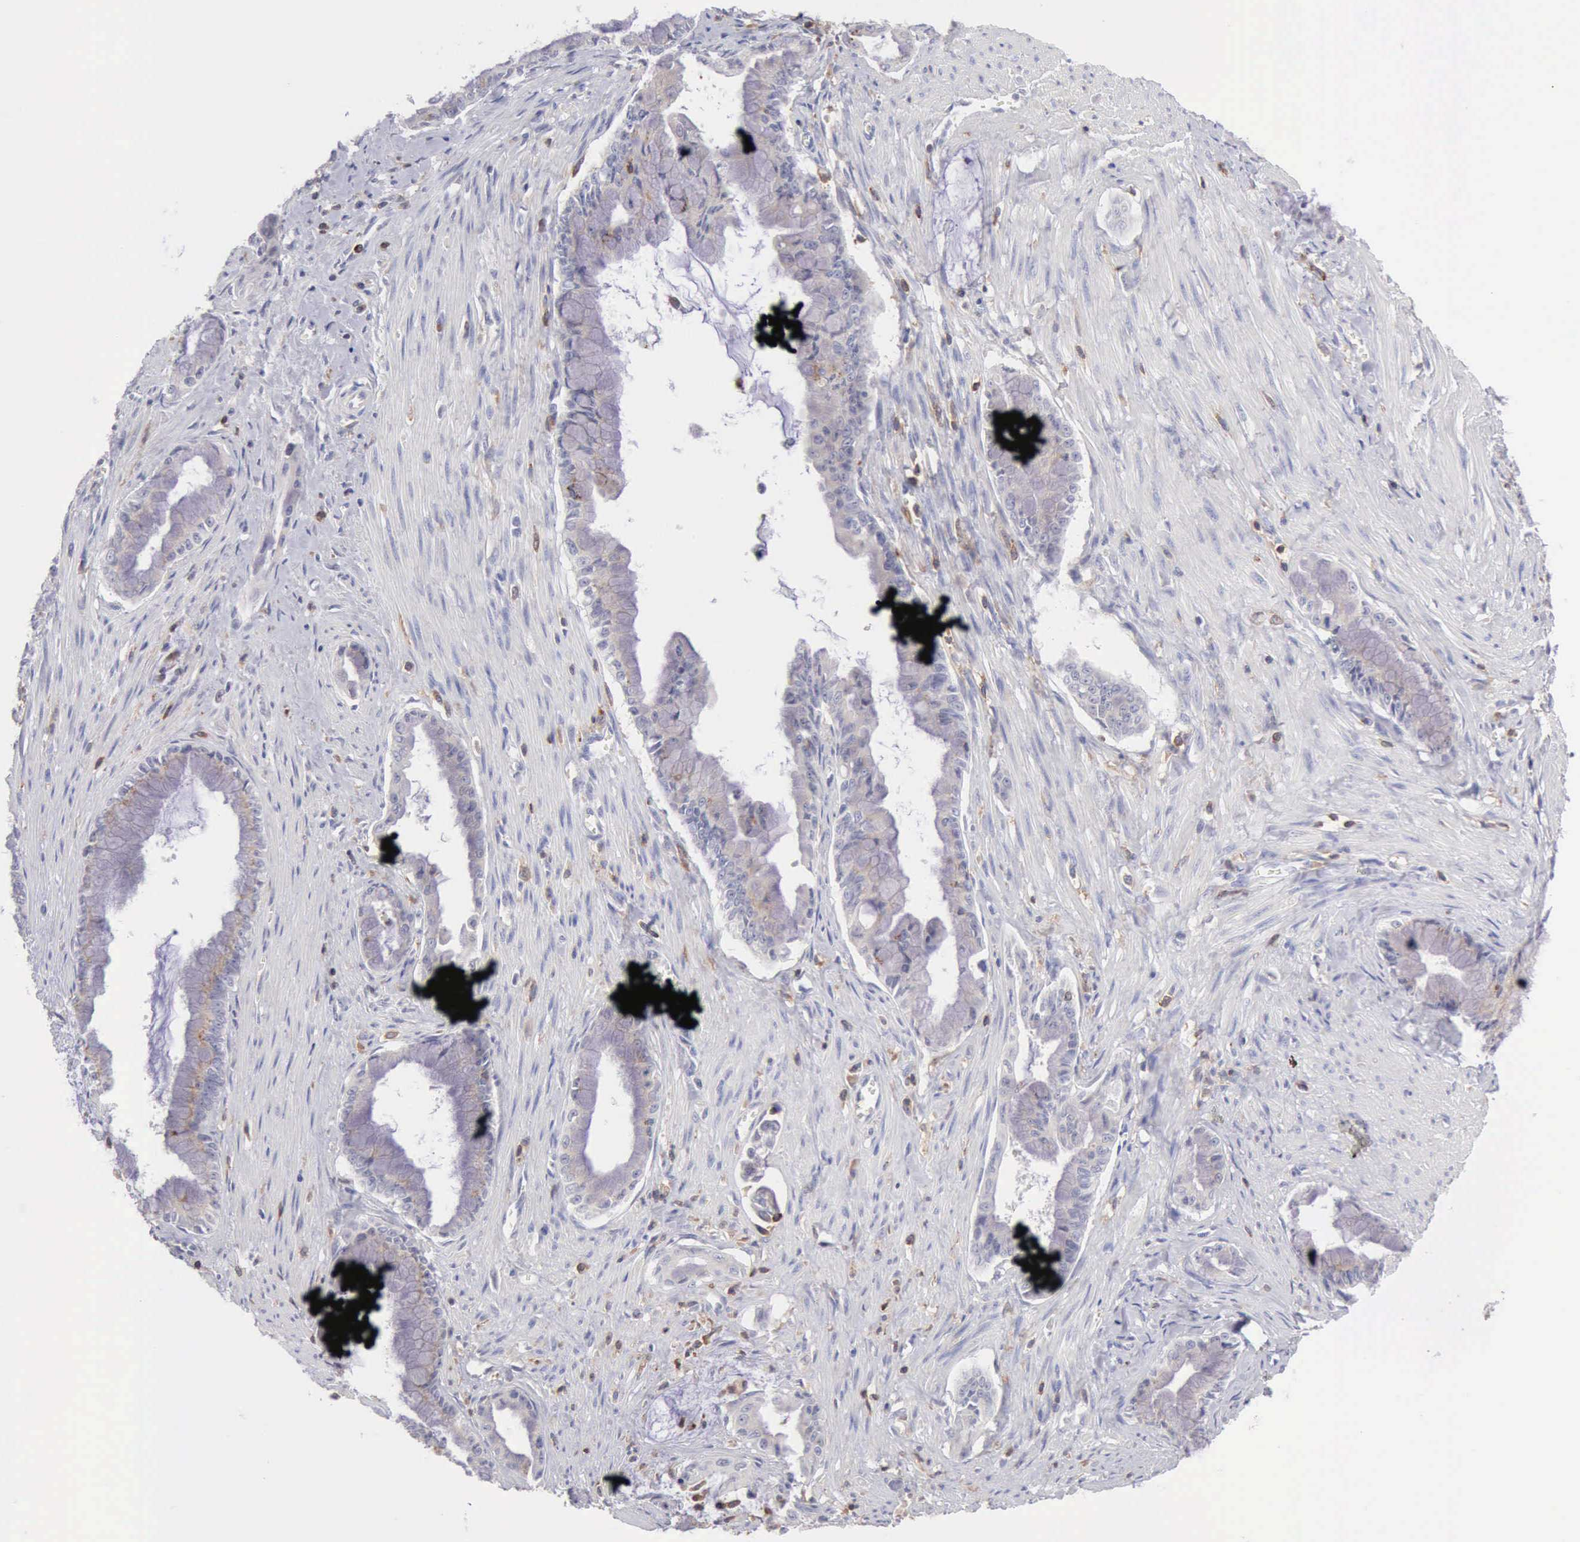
{"staining": {"intensity": "weak", "quantity": "25%-75%", "location": "cytoplasmic/membranous"}, "tissue": "pancreatic cancer", "cell_type": "Tumor cells", "image_type": "cancer", "snomed": [{"axis": "morphology", "description": "Adenocarcinoma, NOS"}, {"axis": "topography", "description": "Pancreas"}], "caption": "A brown stain shows weak cytoplasmic/membranous staining of a protein in human adenocarcinoma (pancreatic) tumor cells.", "gene": "SASH3", "patient": {"sex": "male", "age": 59}}